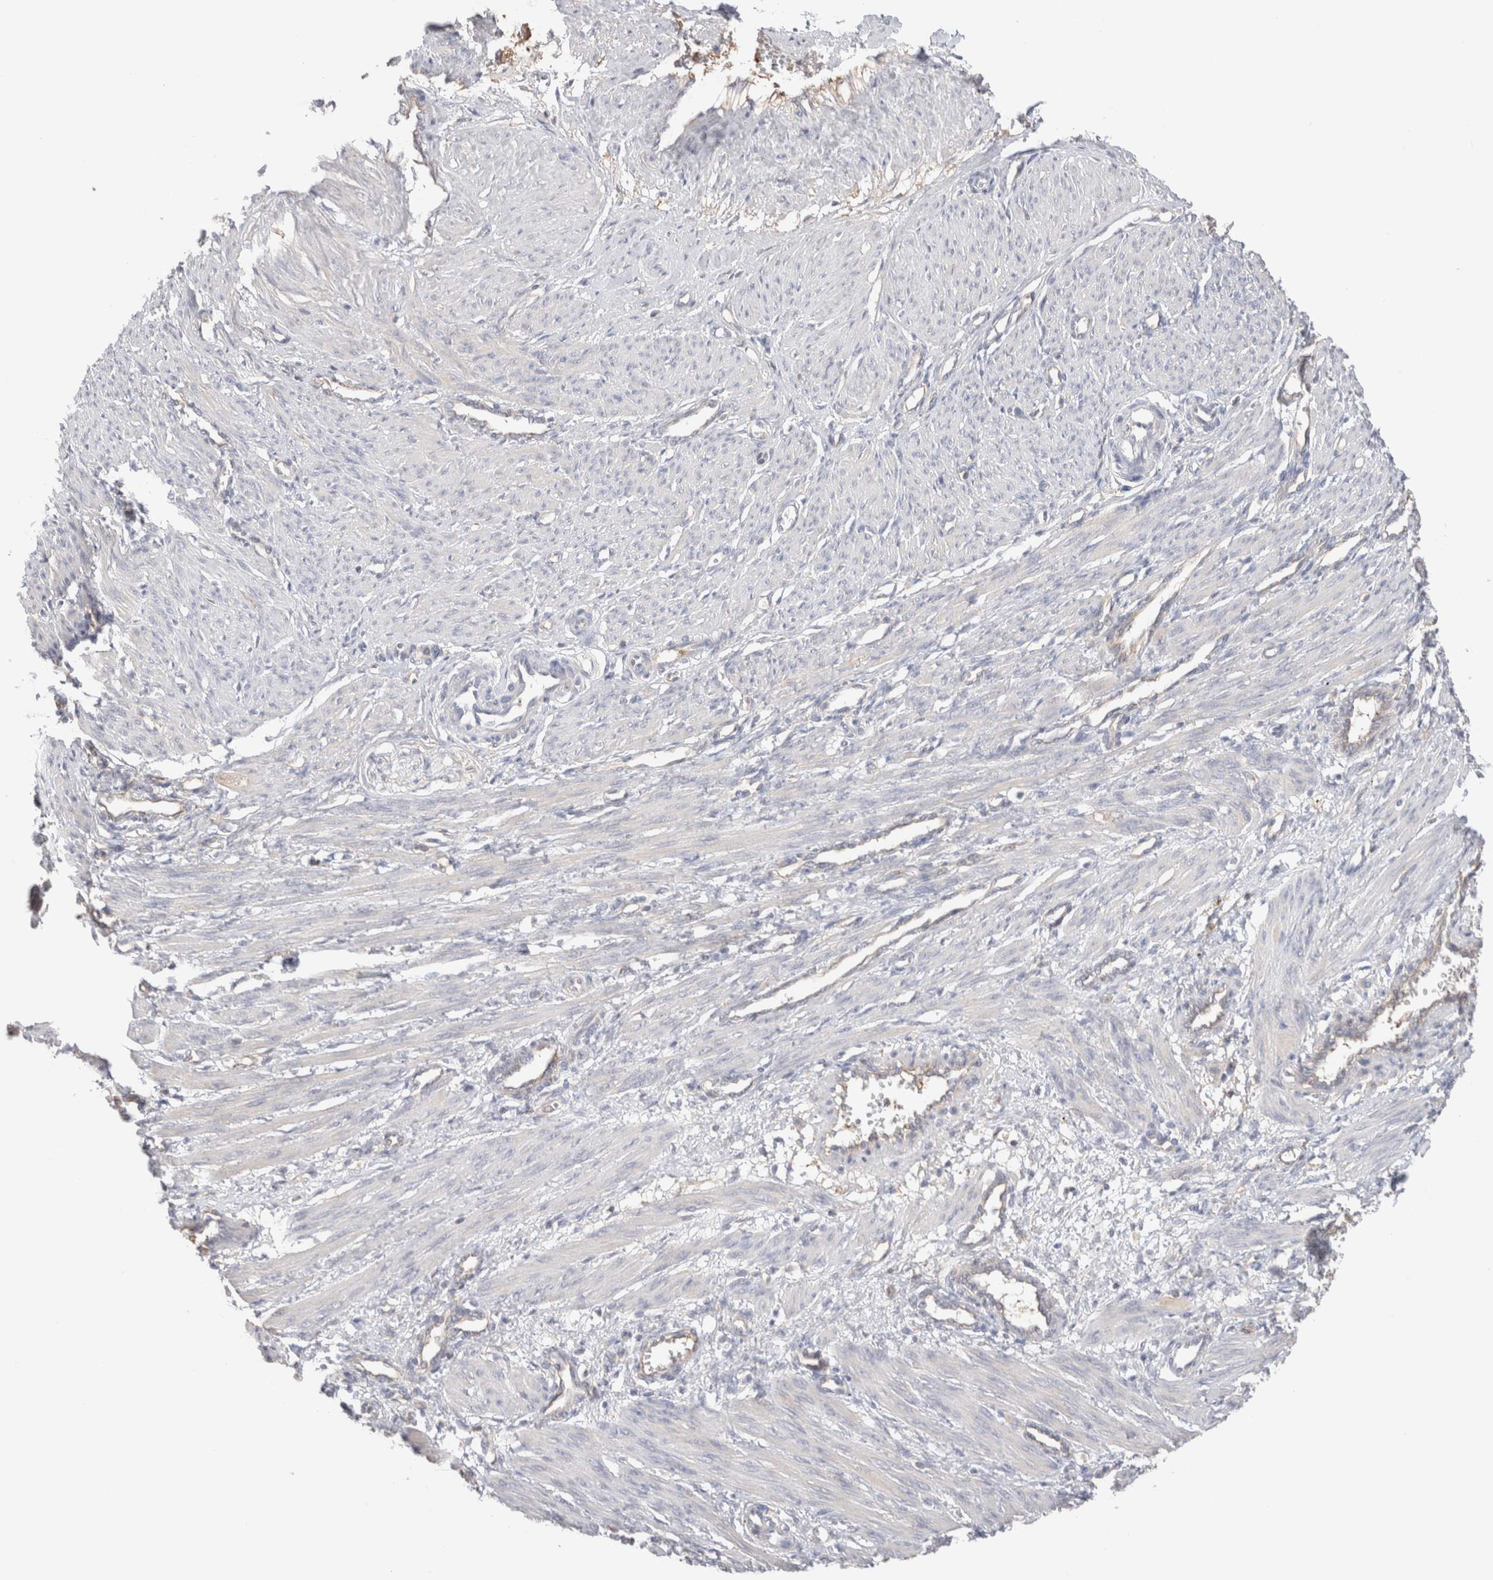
{"staining": {"intensity": "negative", "quantity": "none", "location": "none"}, "tissue": "smooth muscle", "cell_type": "Smooth muscle cells", "image_type": "normal", "snomed": [{"axis": "morphology", "description": "Normal tissue, NOS"}, {"axis": "topography", "description": "Endometrium"}], "caption": "Protein analysis of benign smooth muscle reveals no significant expression in smooth muscle cells. The staining is performed using DAB (3,3'-diaminobenzidine) brown chromogen with nuclei counter-stained in using hematoxylin.", "gene": "CAPN2", "patient": {"sex": "female", "age": 33}}